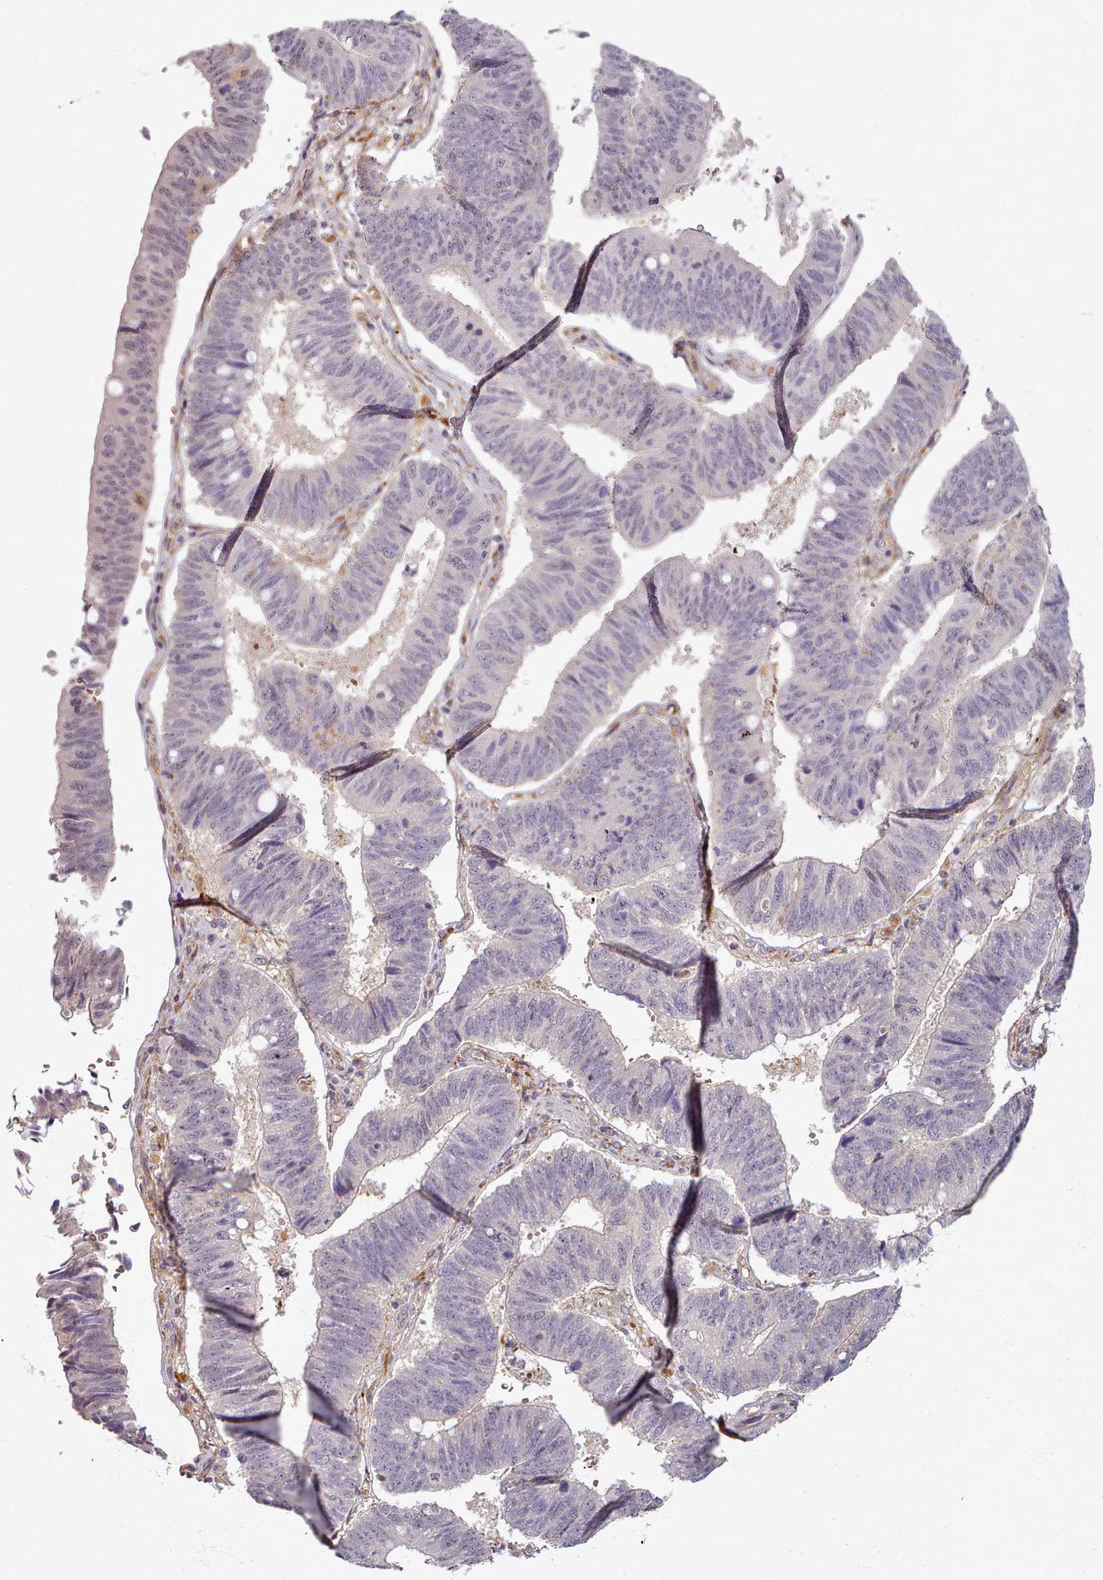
{"staining": {"intensity": "weak", "quantity": "<25%", "location": "nuclear"}, "tissue": "stomach cancer", "cell_type": "Tumor cells", "image_type": "cancer", "snomed": [{"axis": "morphology", "description": "Adenocarcinoma, NOS"}, {"axis": "topography", "description": "Stomach"}], "caption": "Tumor cells show no significant expression in stomach cancer (adenocarcinoma).", "gene": "C1QTNF5", "patient": {"sex": "male", "age": 59}}